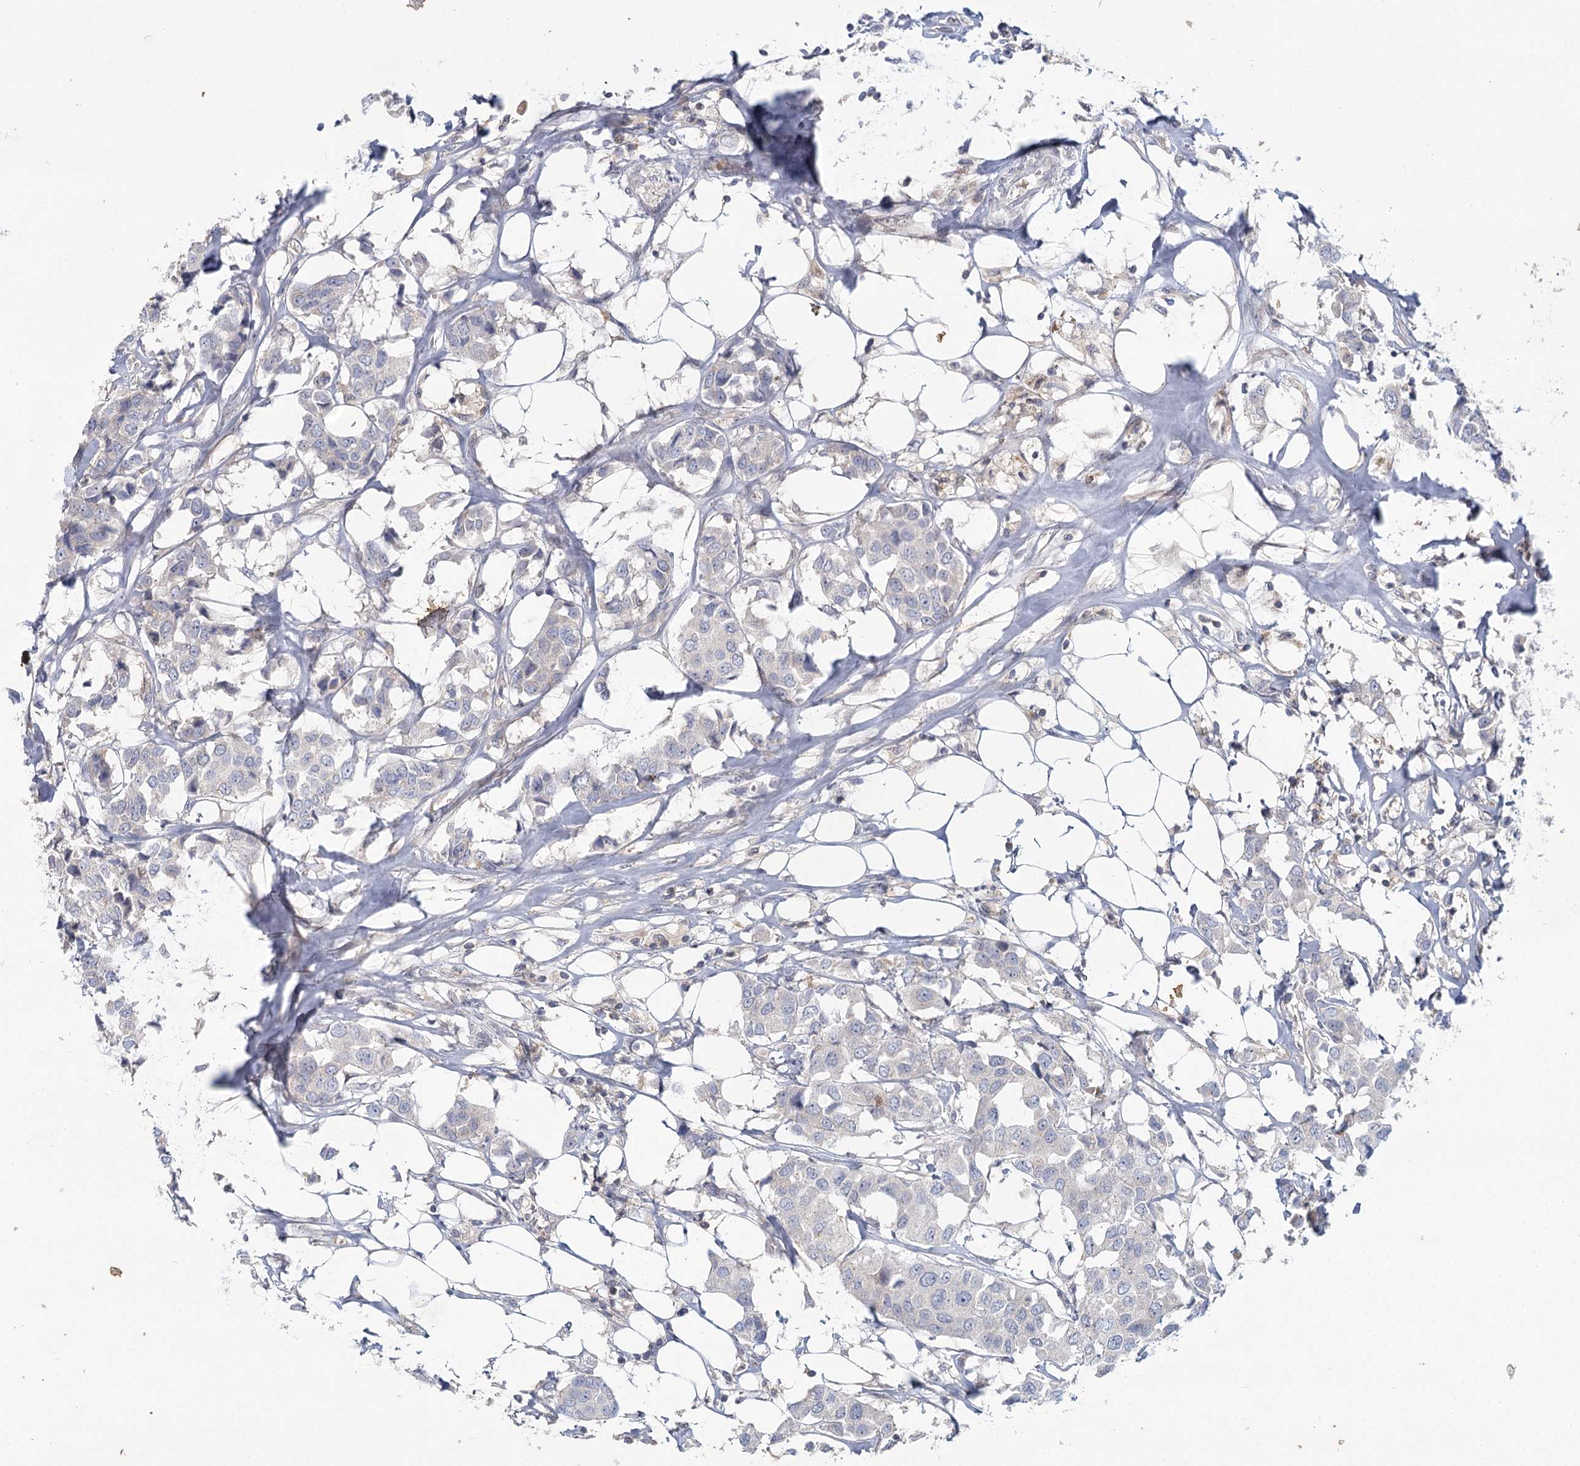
{"staining": {"intensity": "negative", "quantity": "none", "location": "none"}, "tissue": "breast cancer", "cell_type": "Tumor cells", "image_type": "cancer", "snomed": [{"axis": "morphology", "description": "Duct carcinoma"}, {"axis": "topography", "description": "Breast"}], "caption": "Tumor cells show no significant positivity in breast cancer. (Stains: DAB (3,3'-diaminobenzidine) immunohistochemistry with hematoxylin counter stain, Microscopy: brightfield microscopy at high magnification).", "gene": "USP11", "patient": {"sex": "female", "age": 80}}